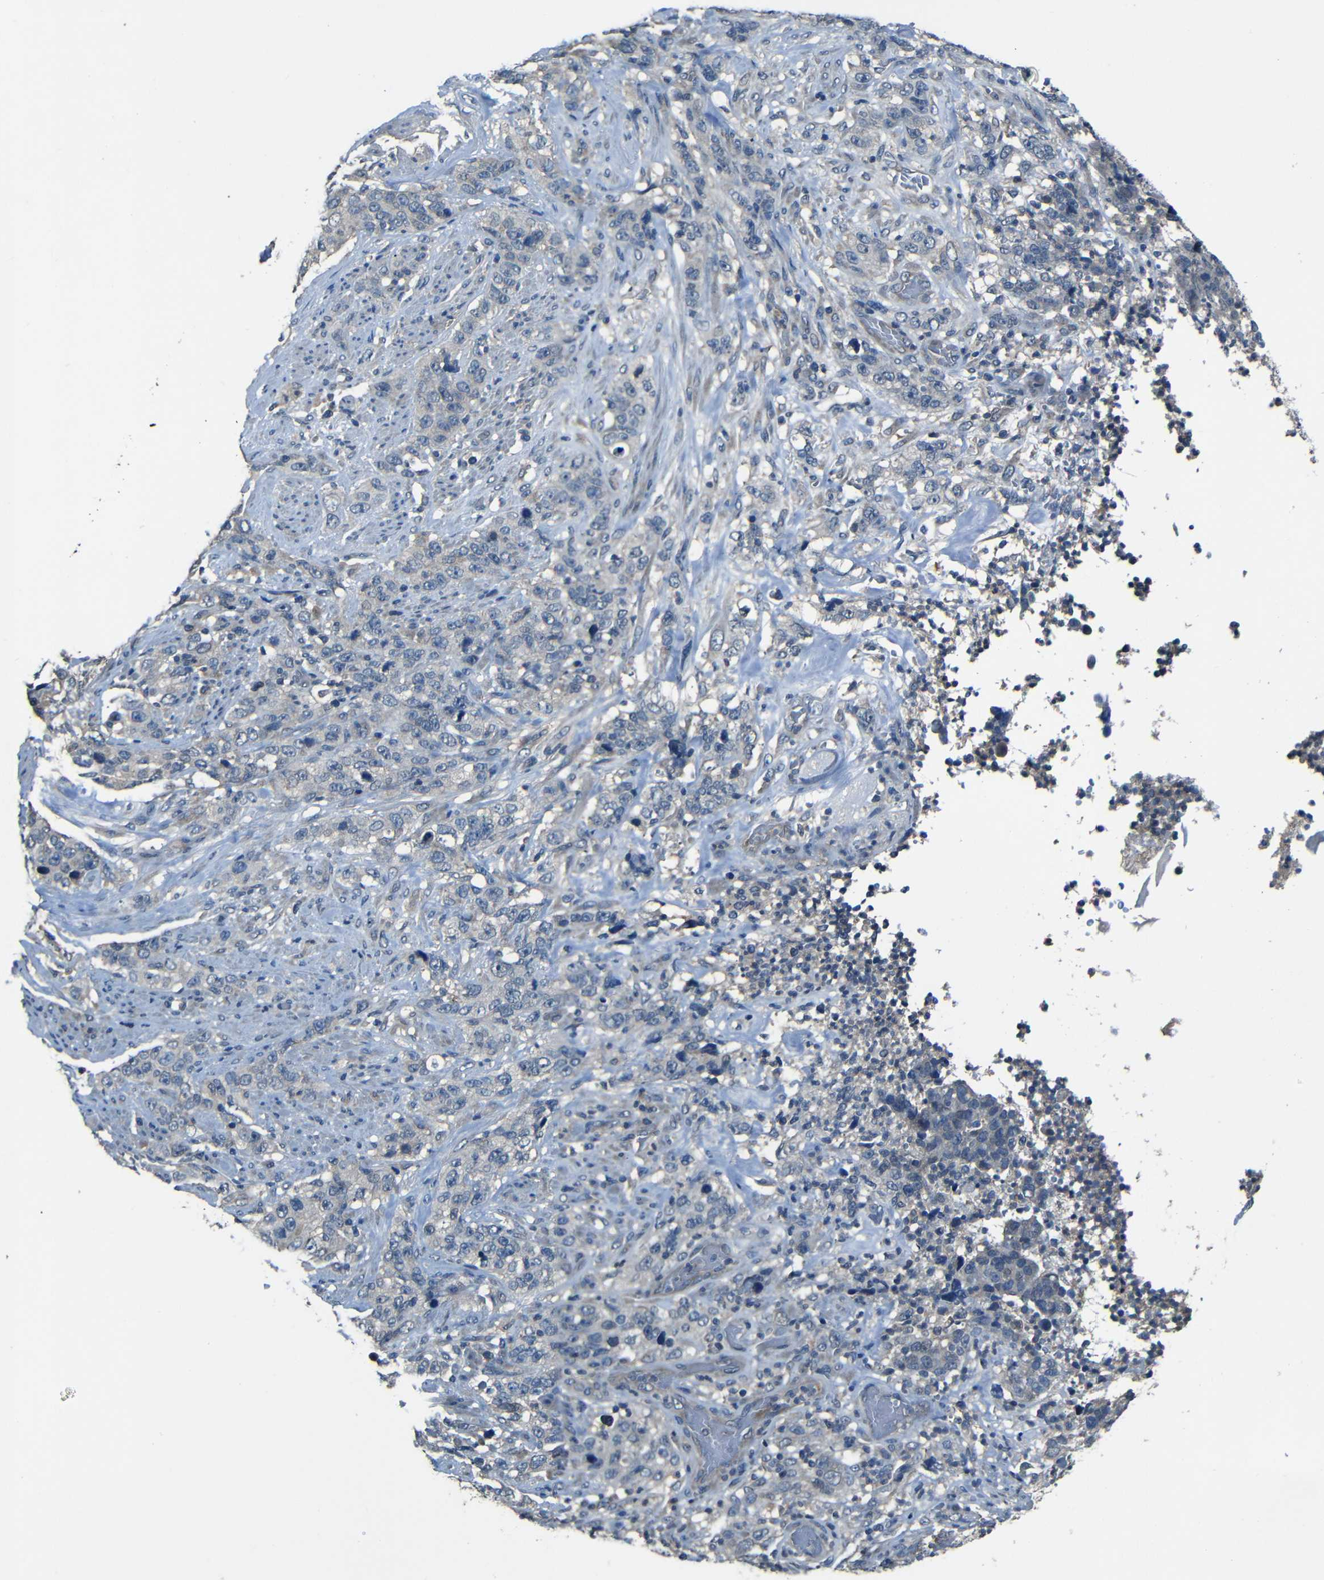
{"staining": {"intensity": "negative", "quantity": "none", "location": "none"}, "tissue": "stomach cancer", "cell_type": "Tumor cells", "image_type": "cancer", "snomed": [{"axis": "morphology", "description": "Adenocarcinoma, NOS"}, {"axis": "topography", "description": "Stomach"}], "caption": "This is an IHC histopathology image of human stomach cancer. There is no staining in tumor cells.", "gene": "SLA", "patient": {"sex": "male", "age": 48}}